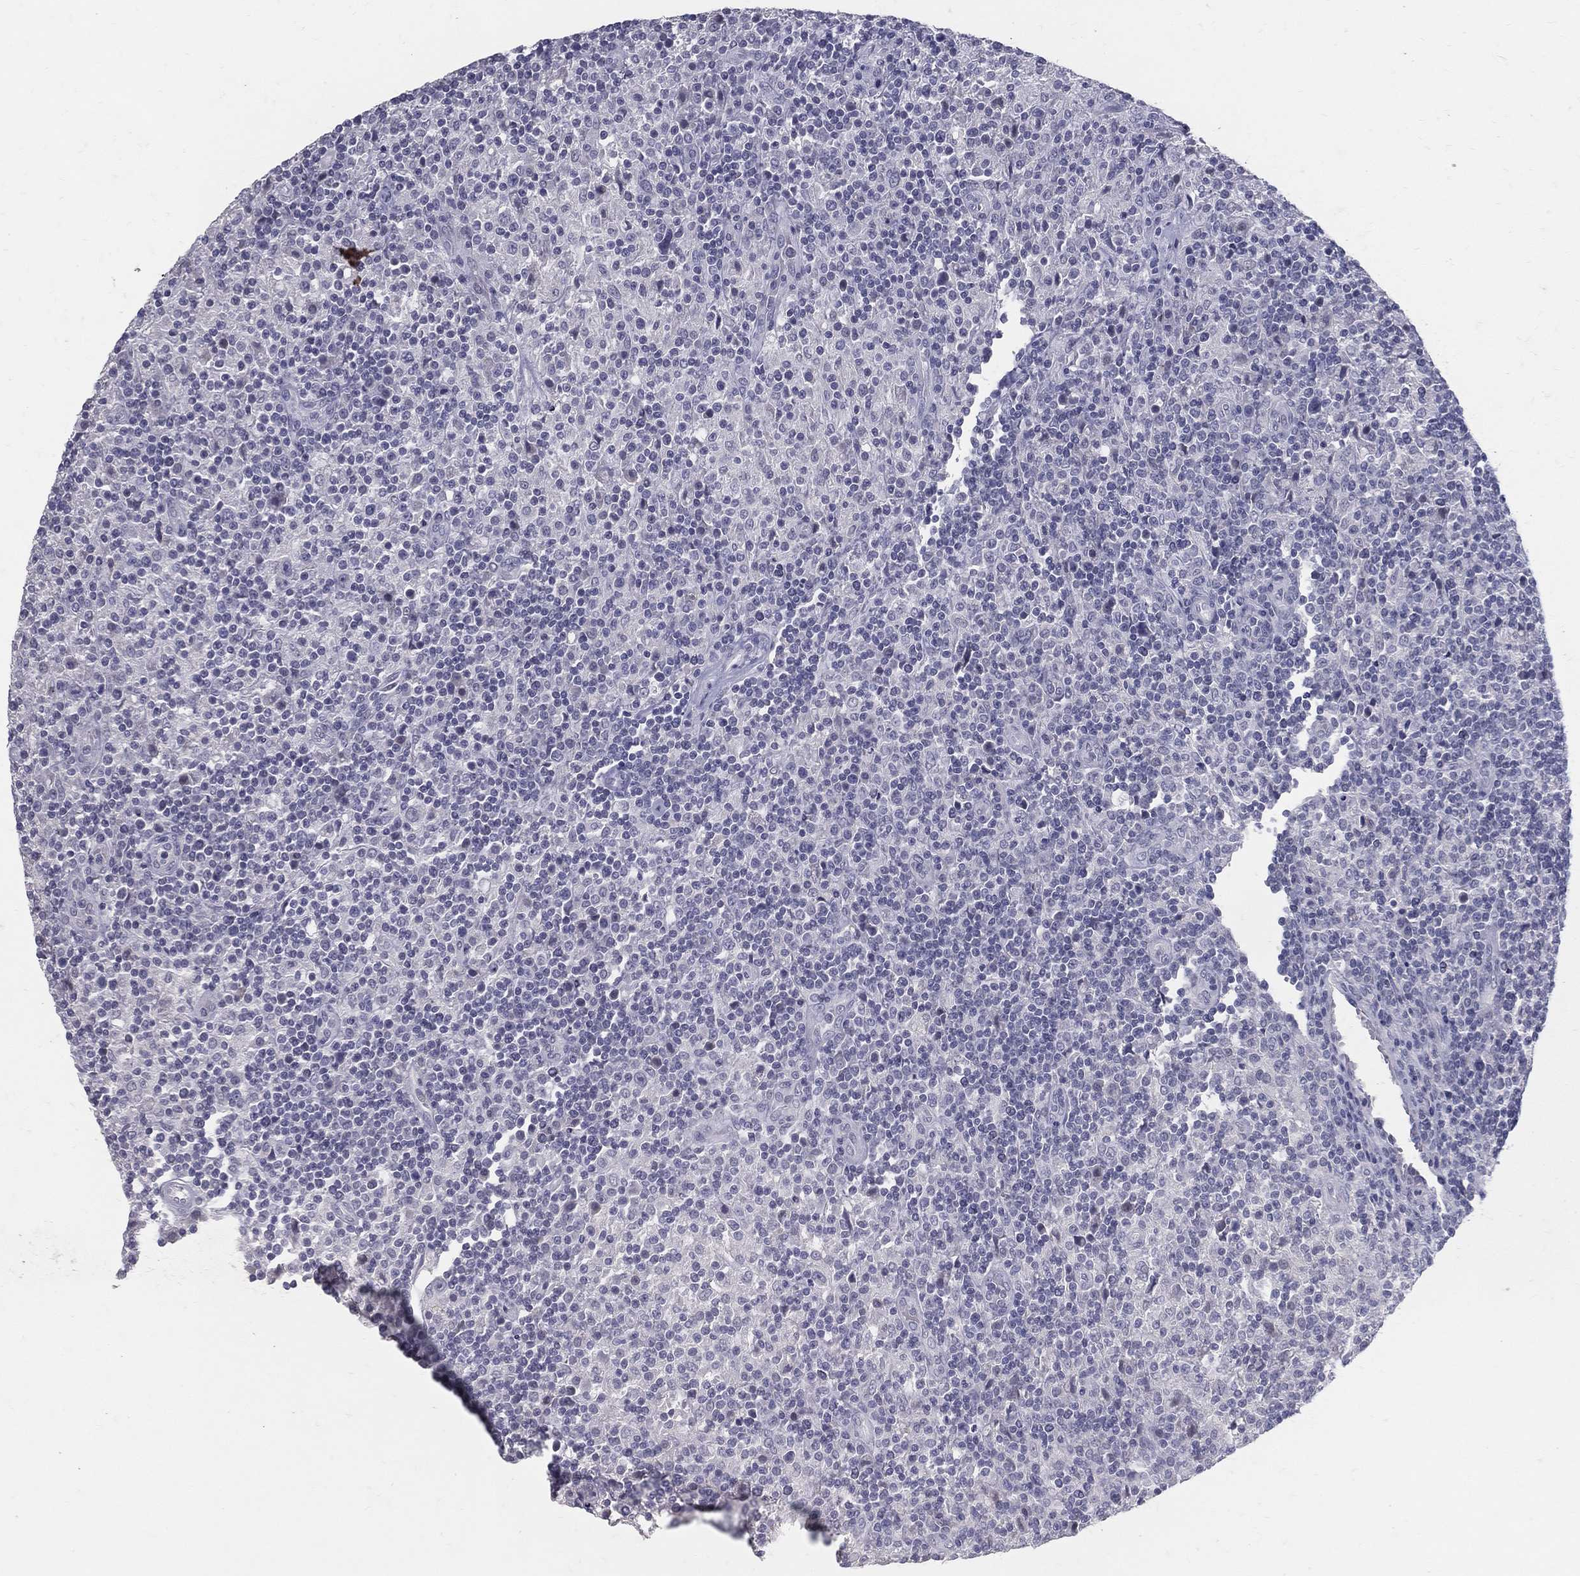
{"staining": {"intensity": "negative", "quantity": "none", "location": "none"}, "tissue": "lymphoma", "cell_type": "Tumor cells", "image_type": "cancer", "snomed": [{"axis": "morphology", "description": "Hodgkin's disease, NOS"}, {"axis": "topography", "description": "Lymph node"}], "caption": "Immunohistochemistry (IHC) image of human Hodgkin's disease stained for a protein (brown), which exhibits no staining in tumor cells.", "gene": "ACE2", "patient": {"sex": "male", "age": 70}}